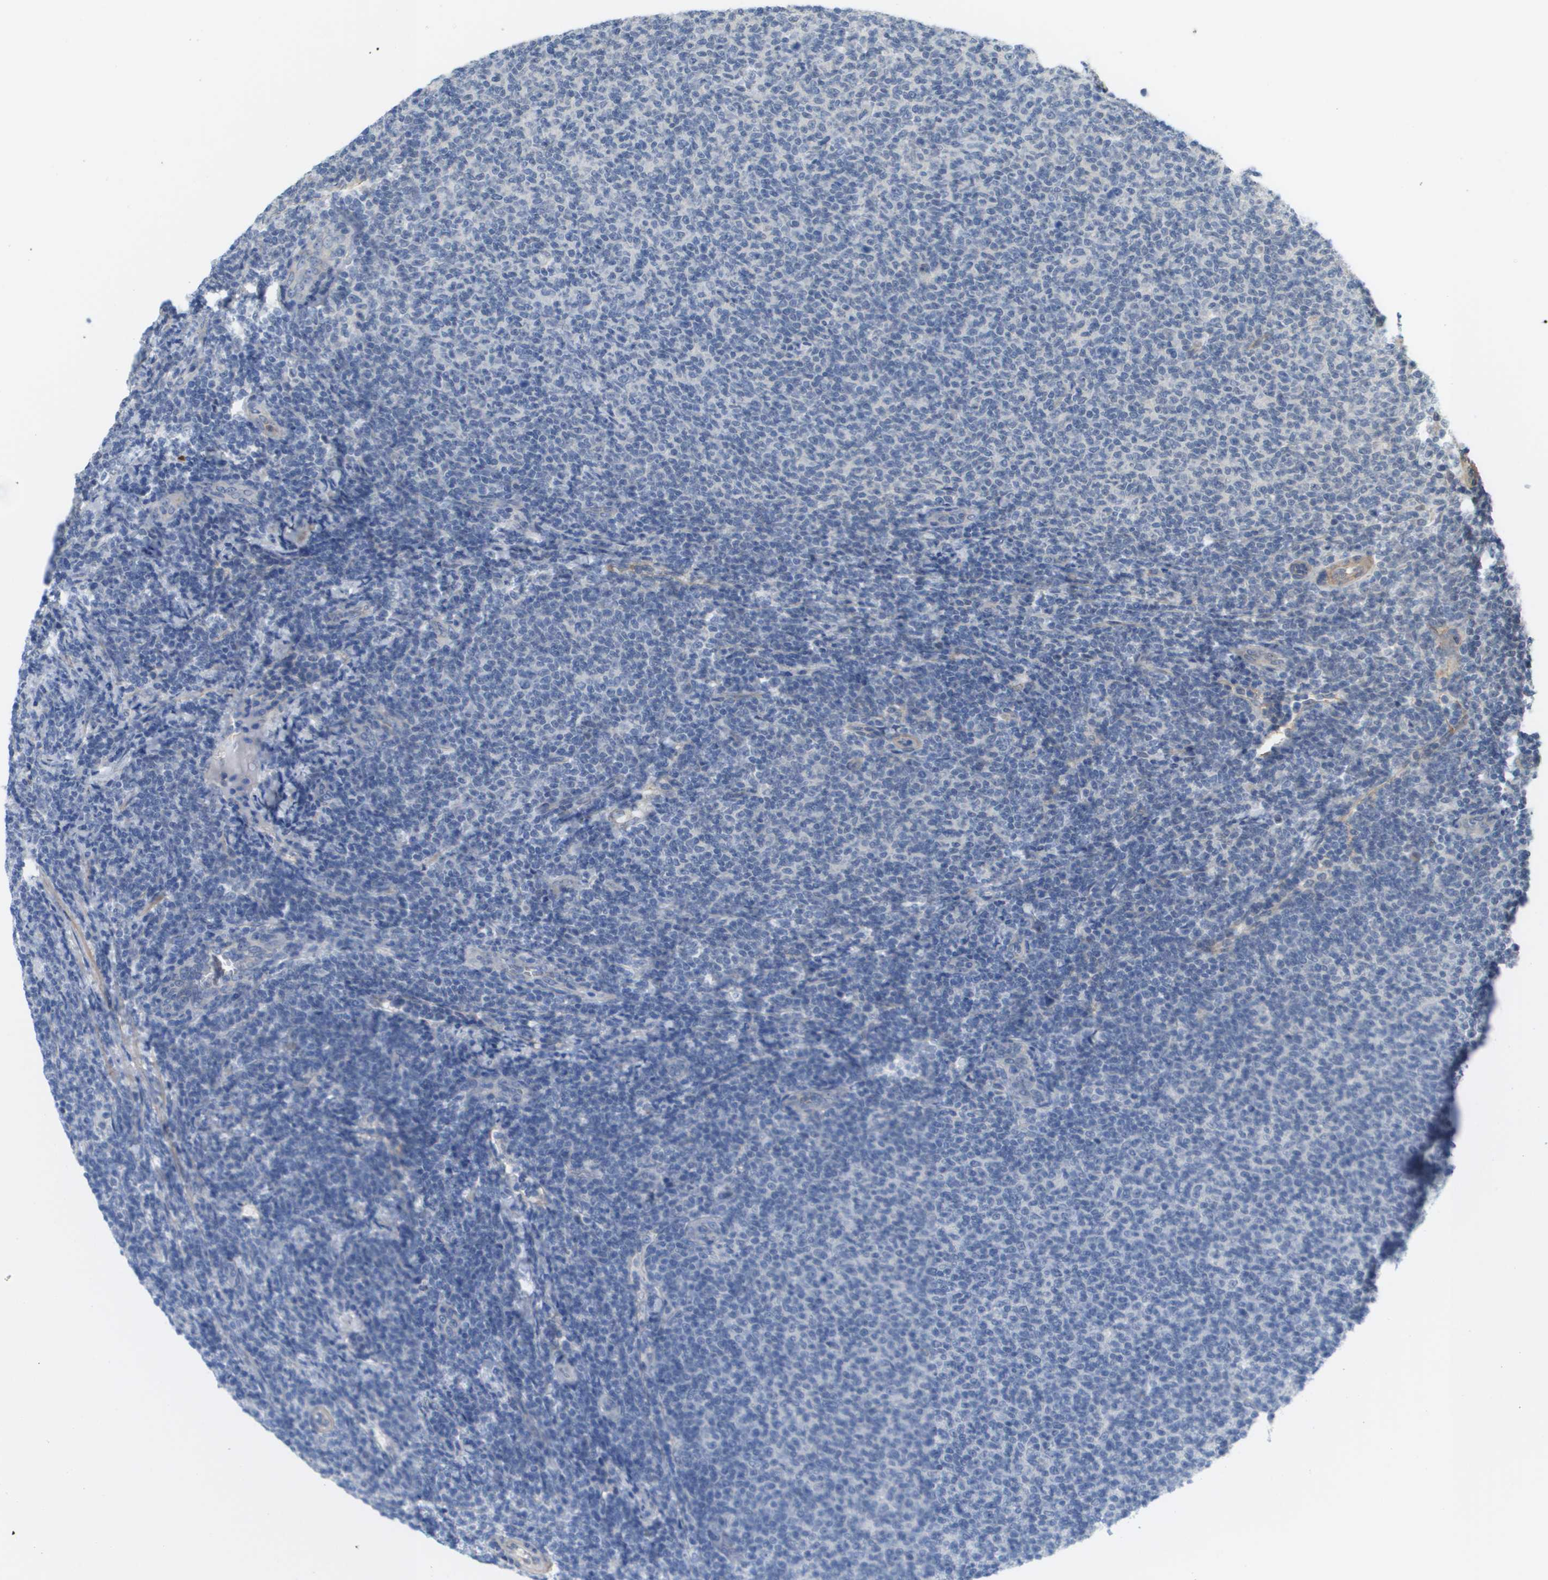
{"staining": {"intensity": "negative", "quantity": "none", "location": "none"}, "tissue": "lymphoma", "cell_type": "Tumor cells", "image_type": "cancer", "snomed": [{"axis": "morphology", "description": "Malignant lymphoma, non-Hodgkin's type, Low grade"}, {"axis": "topography", "description": "Lymph node"}], "caption": "Histopathology image shows no significant protein positivity in tumor cells of lymphoma.", "gene": "RNF112", "patient": {"sex": "male", "age": 66}}